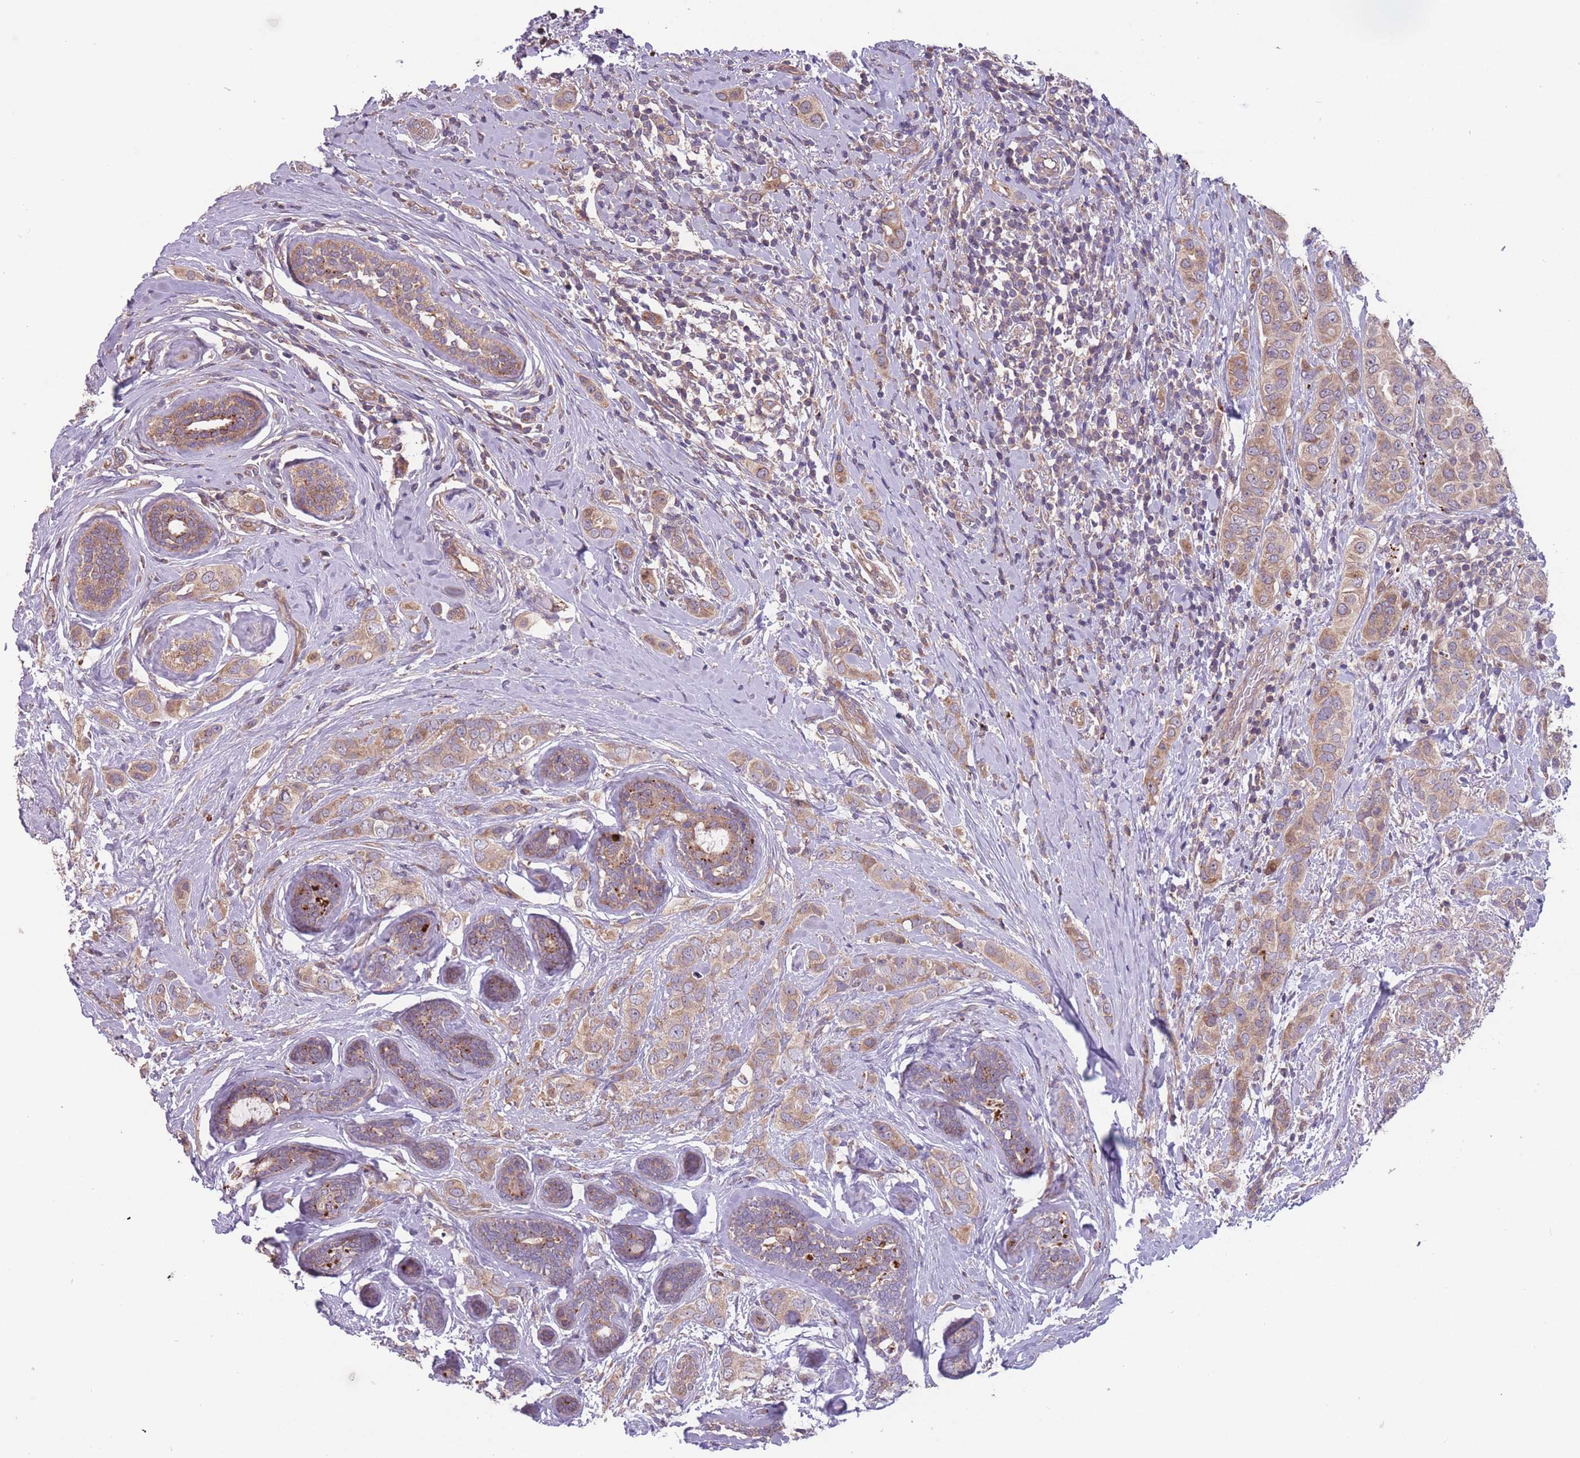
{"staining": {"intensity": "moderate", "quantity": ">75%", "location": "cytoplasmic/membranous"}, "tissue": "breast cancer", "cell_type": "Tumor cells", "image_type": "cancer", "snomed": [{"axis": "morphology", "description": "Lobular carcinoma"}, {"axis": "topography", "description": "Breast"}], "caption": "High-magnification brightfield microscopy of breast lobular carcinoma stained with DAB (brown) and counterstained with hematoxylin (blue). tumor cells exhibit moderate cytoplasmic/membranous expression is present in about>75% of cells.", "gene": "ITPKC", "patient": {"sex": "female", "age": 51}}